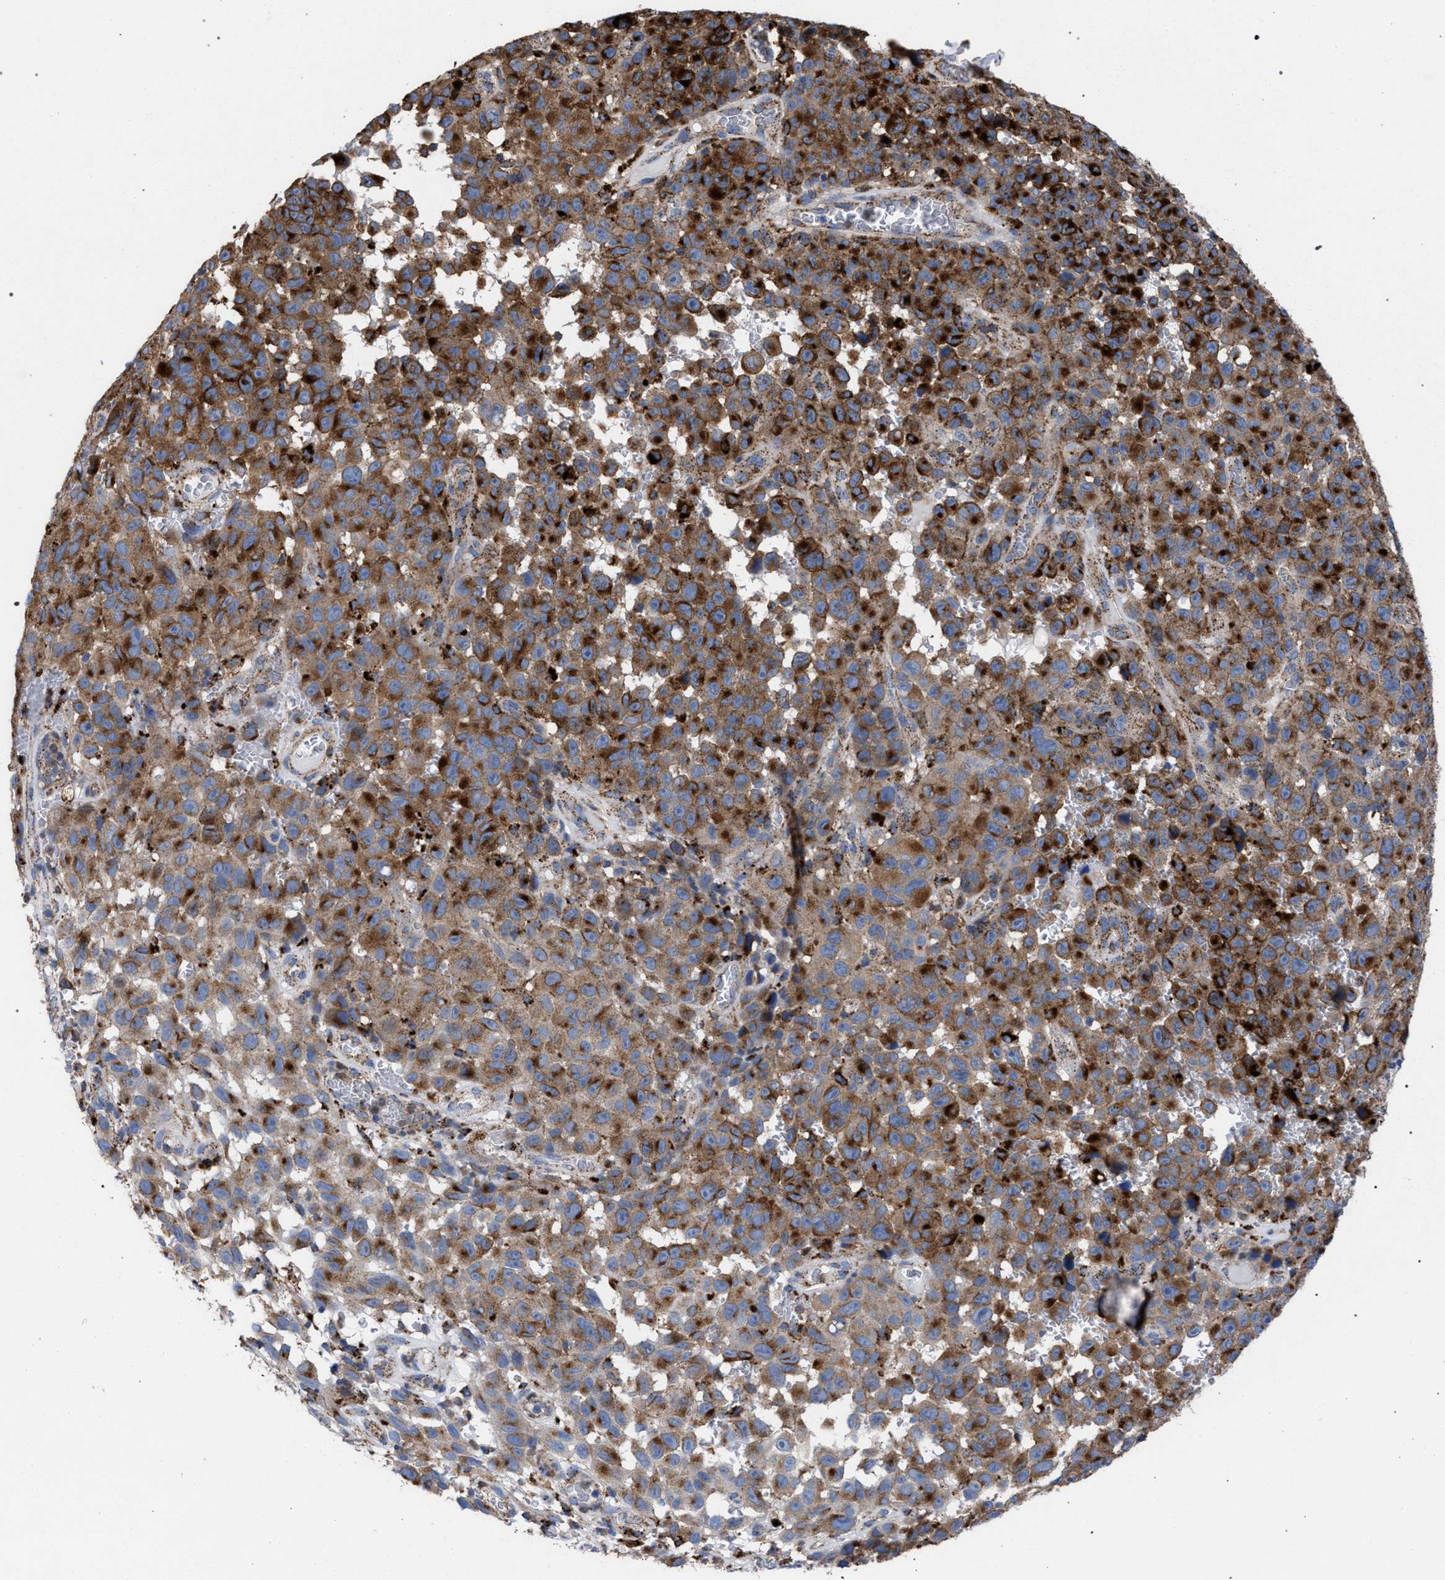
{"staining": {"intensity": "strong", "quantity": ">75%", "location": "cytoplasmic/membranous"}, "tissue": "melanoma", "cell_type": "Tumor cells", "image_type": "cancer", "snomed": [{"axis": "morphology", "description": "Malignant melanoma, NOS"}, {"axis": "topography", "description": "Skin"}], "caption": "IHC staining of melanoma, which shows high levels of strong cytoplasmic/membranous staining in approximately >75% of tumor cells indicating strong cytoplasmic/membranous protein positivity. The staining was performed using DAB (brown) for protein detection and nuclei were counterstained in hematoxylin (blue).", "gene": "PPT1", "patient": {"sex": "female", "age": 82}}